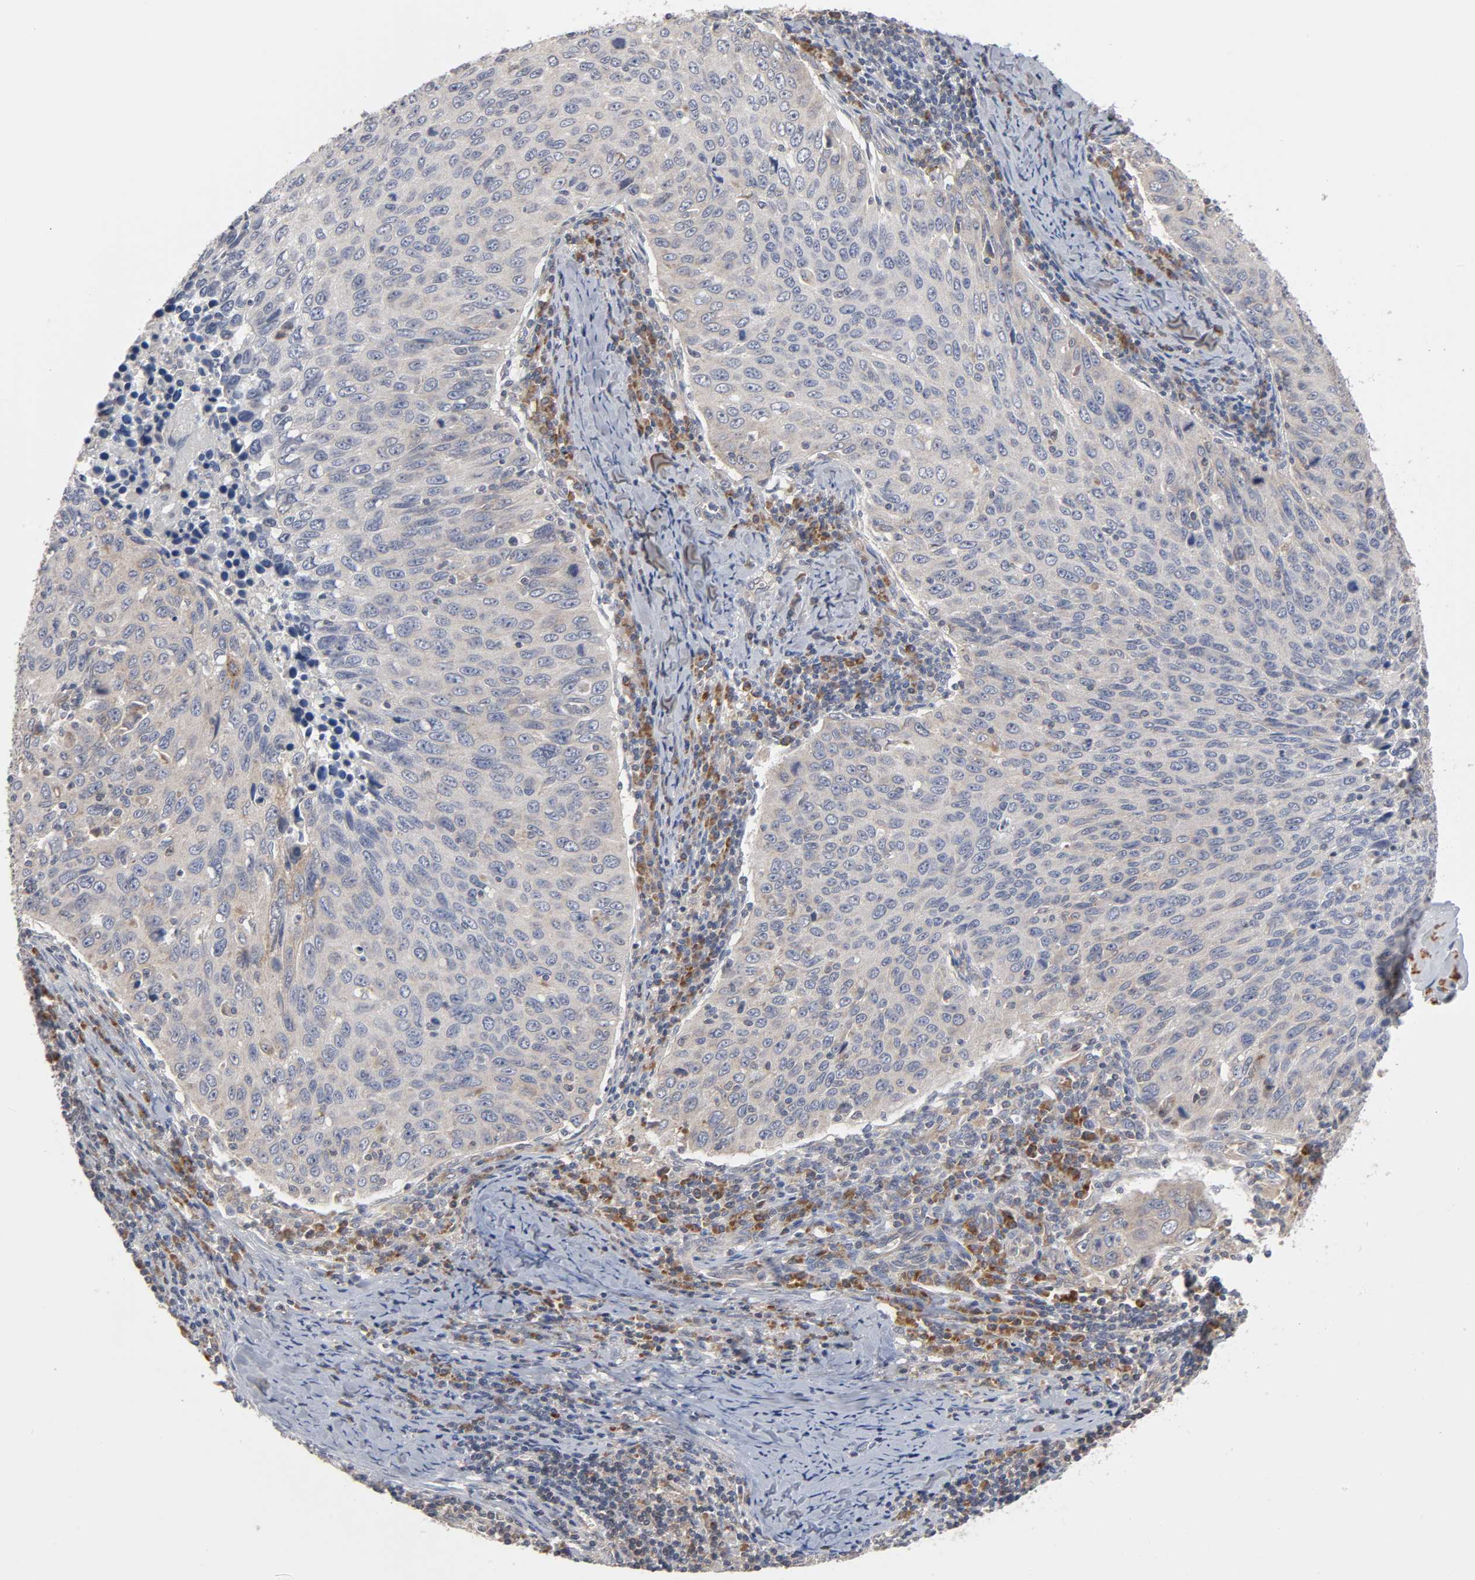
{"staining": {"intensity": "weak", "quantity": "25%-75%", "location": "cytoplasmic/membranous"}, "tissue": "cervical cancer", "cell_type": "Tumor cells", "image_type": "cancer", "snomed": [{"axis": "morphology", "description": "Squamous cell carcinoma, NOS"}, {"axis": "topography", "description": "Cervix"}], "caption": "Brown immunohistochemical staining in squamous cell carcinoma (cervical) reveals weak cytoplasmic/membranous staining in approximately 25%-75% of tumor cells. (IHC, brightfield microscopy, high magnification).", "gene": "IL4R", "patient": {"sex": "female", "age": 53}}